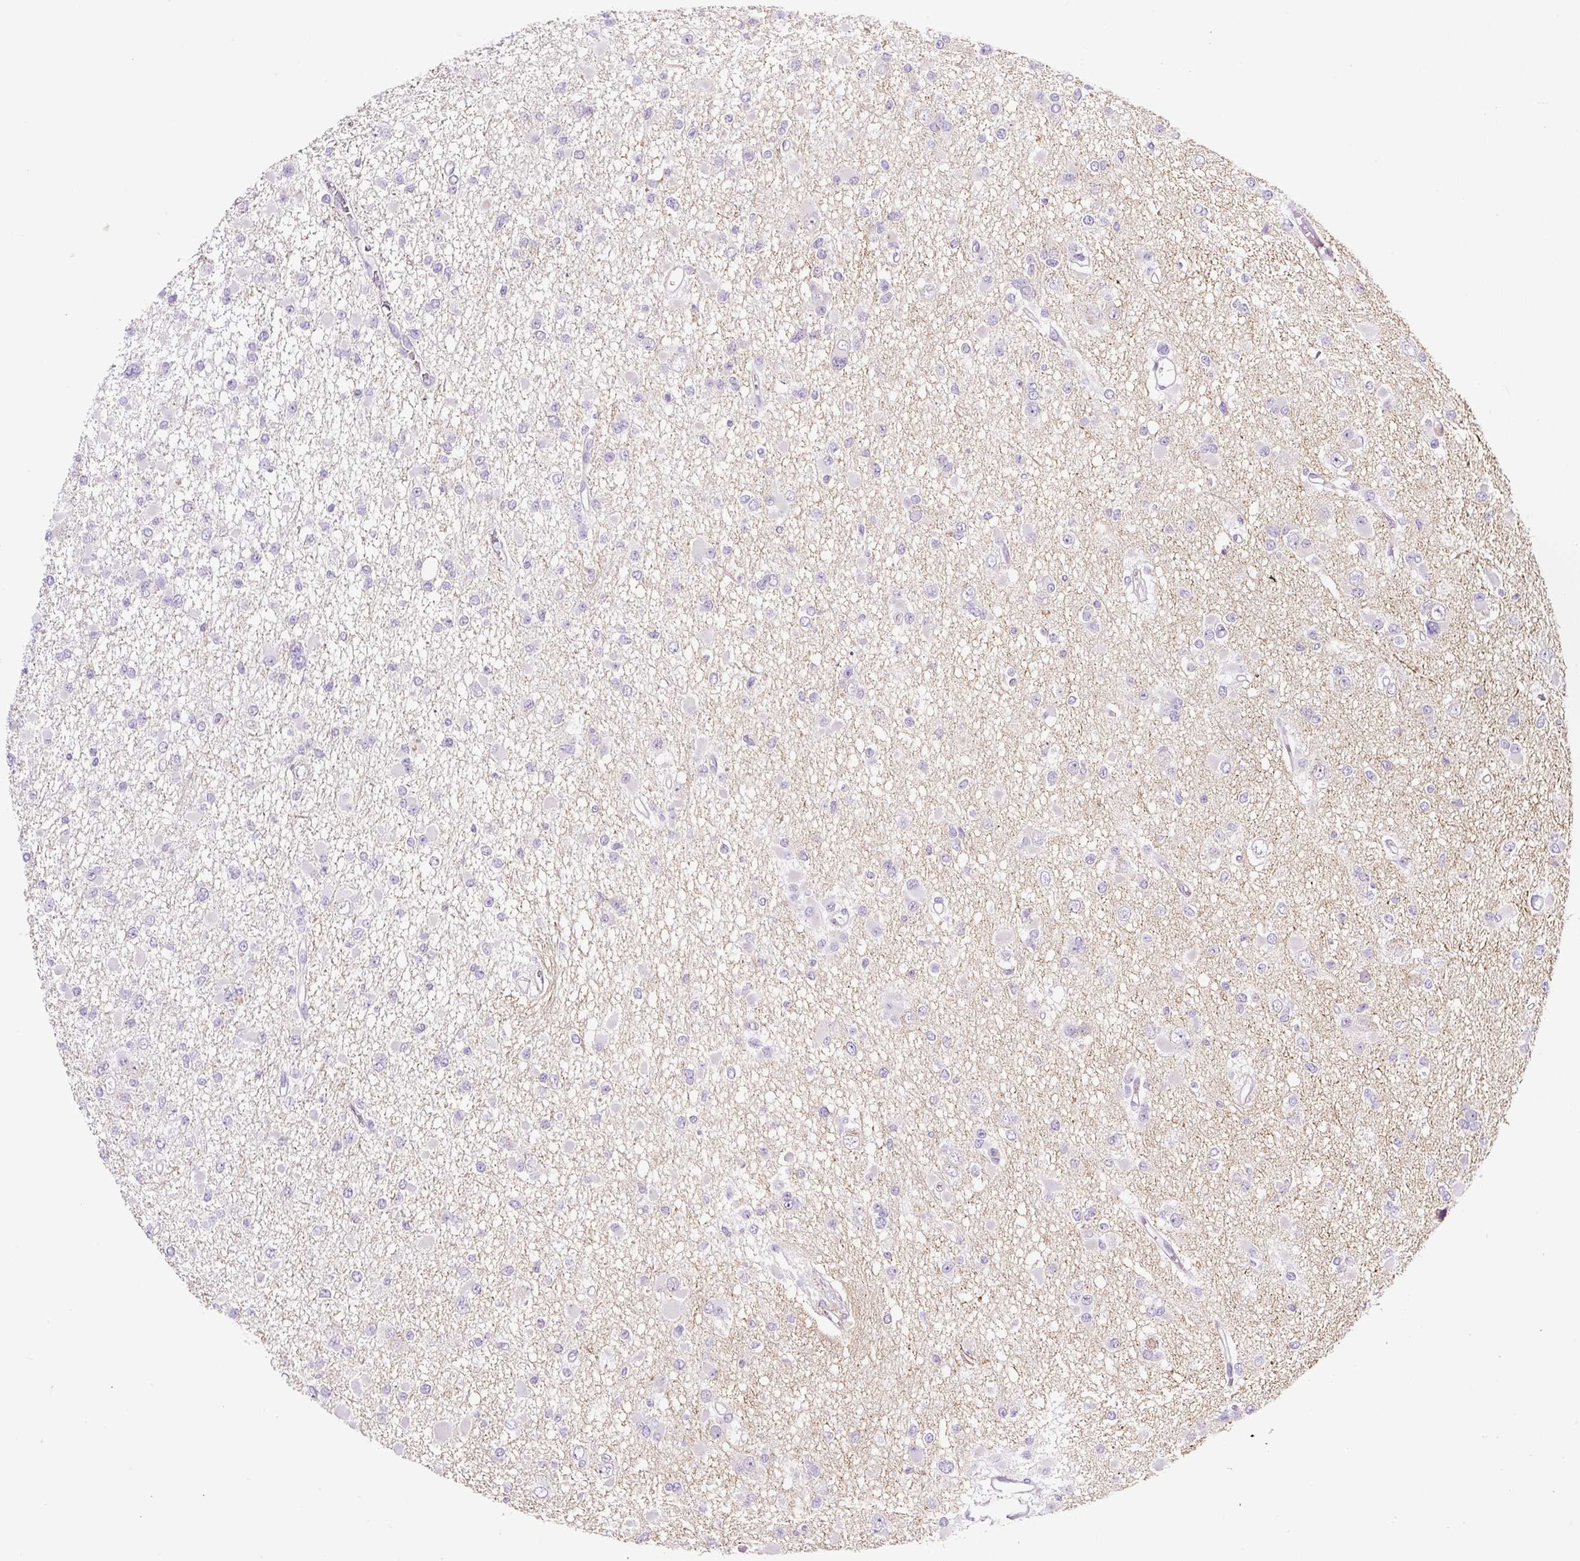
{"staining": {"intensity": "negative", "quantity": "none", "location": "none"}, "tissue": "glioma", "cell_type": "Tumor cells", "image_type": "cancer", "snomed": [{"axis": "morphology", "description": "Glioma, malignant, Low grade"}, {"axis": "topography", "description": "Brain"}], "caption": "There is no significant expression in tumor cells of malignant glioma (low-grade).", "gene": "HPS4", "patient": {"sex": "female", "age": 22}}